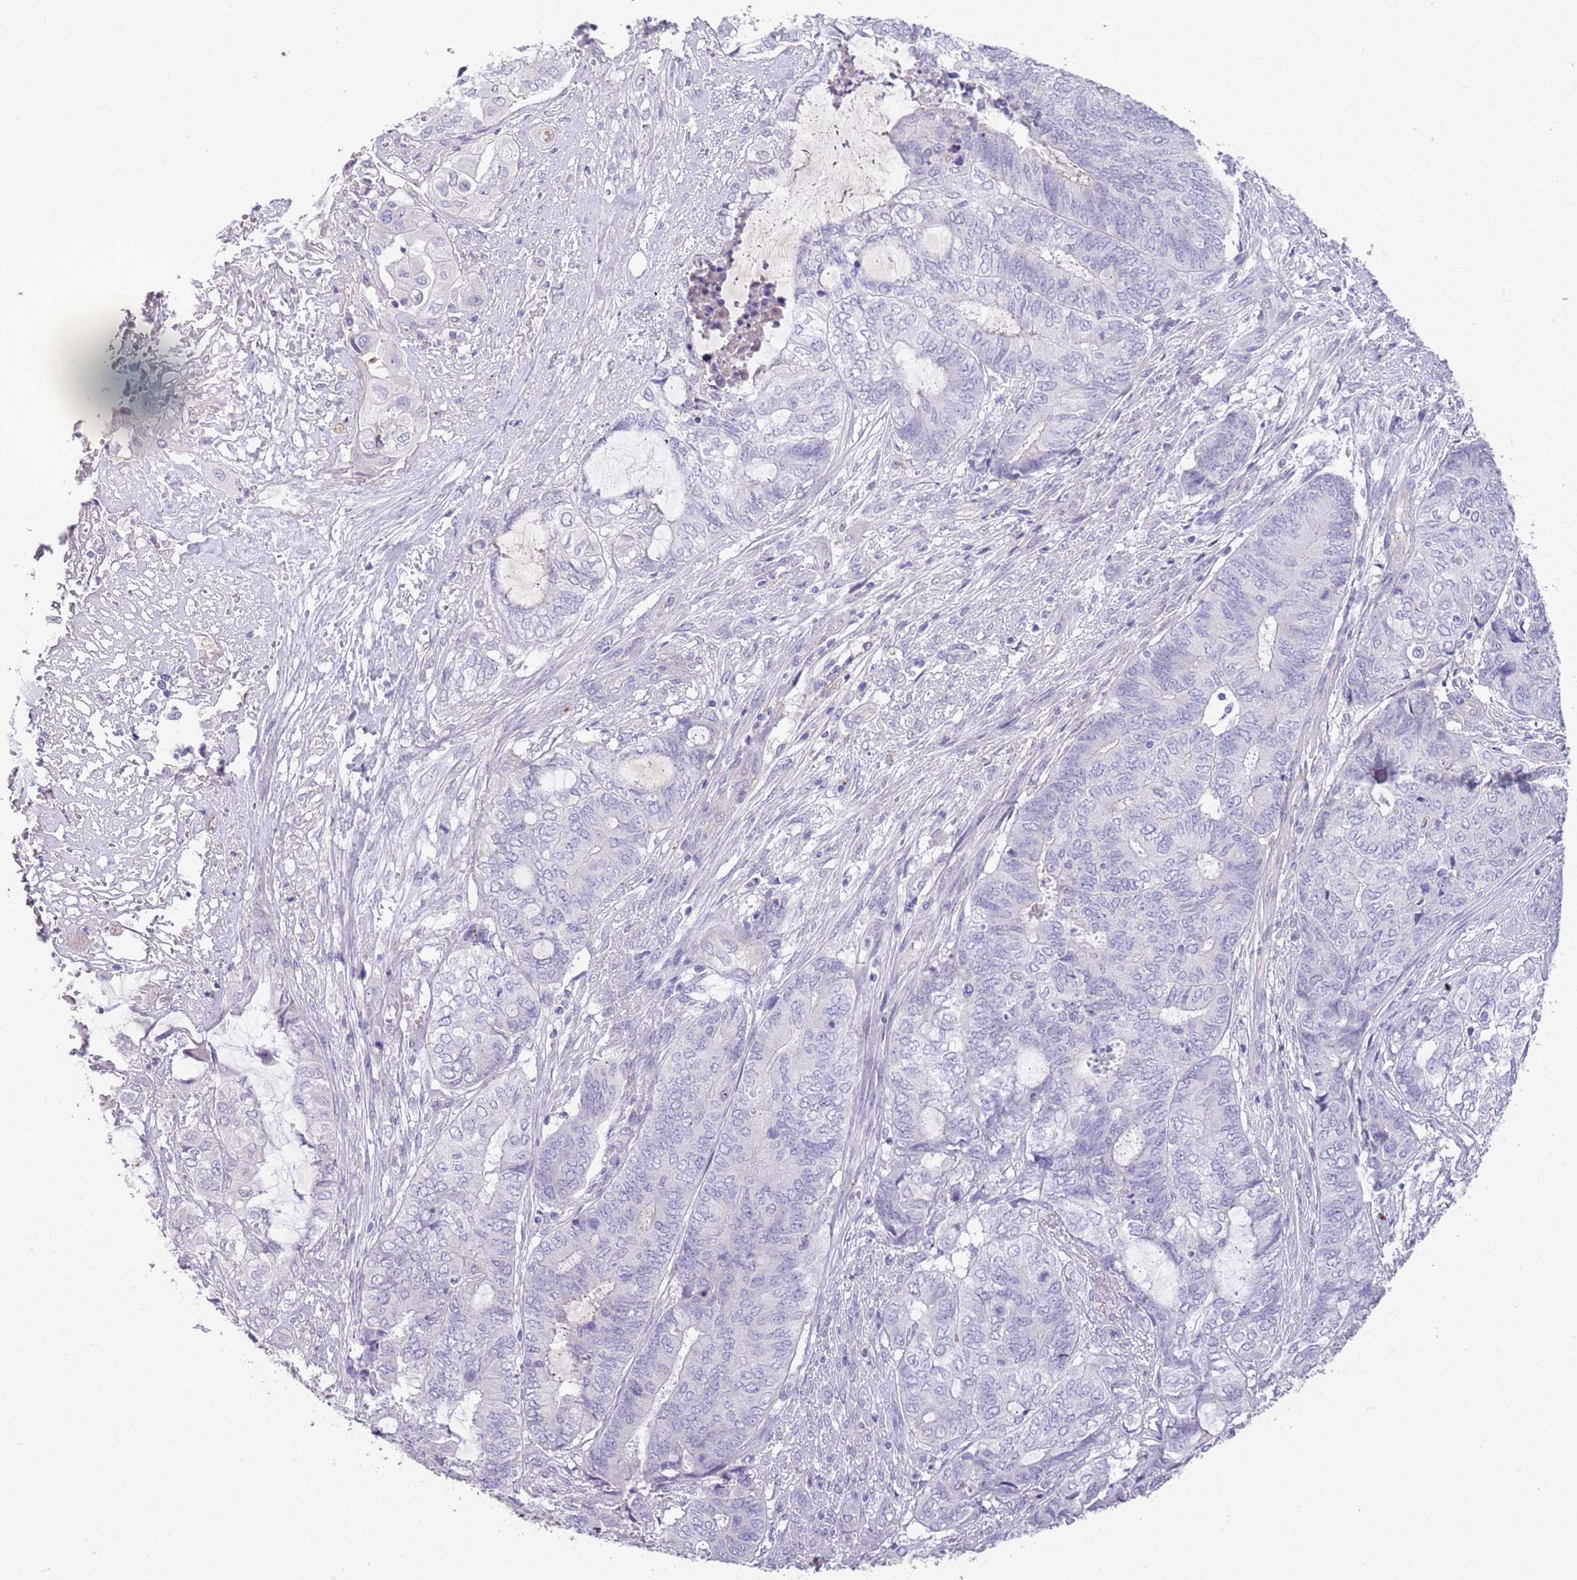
{"staining": {"intensity": "negative", "quantity": "none", "location": "none"}, "tissue": "endometrial cancer", "cell_type": "Tumor cells", "image_type": "cancer", "snomed": [{"axis": "morphology", "description": "Adenocarcinoma, NOS"}, {"axis": "topography", "description": "Uterus"}, {"axis": "topography", "description": "Endometrium"}], "caption": "This is an IHC photomicrograph of human adenocarcinoma (endometrial). There is no positivity in tumor cells.", "gene": "ABHD17A", "patient": {"sex": "female", "age": 70}}